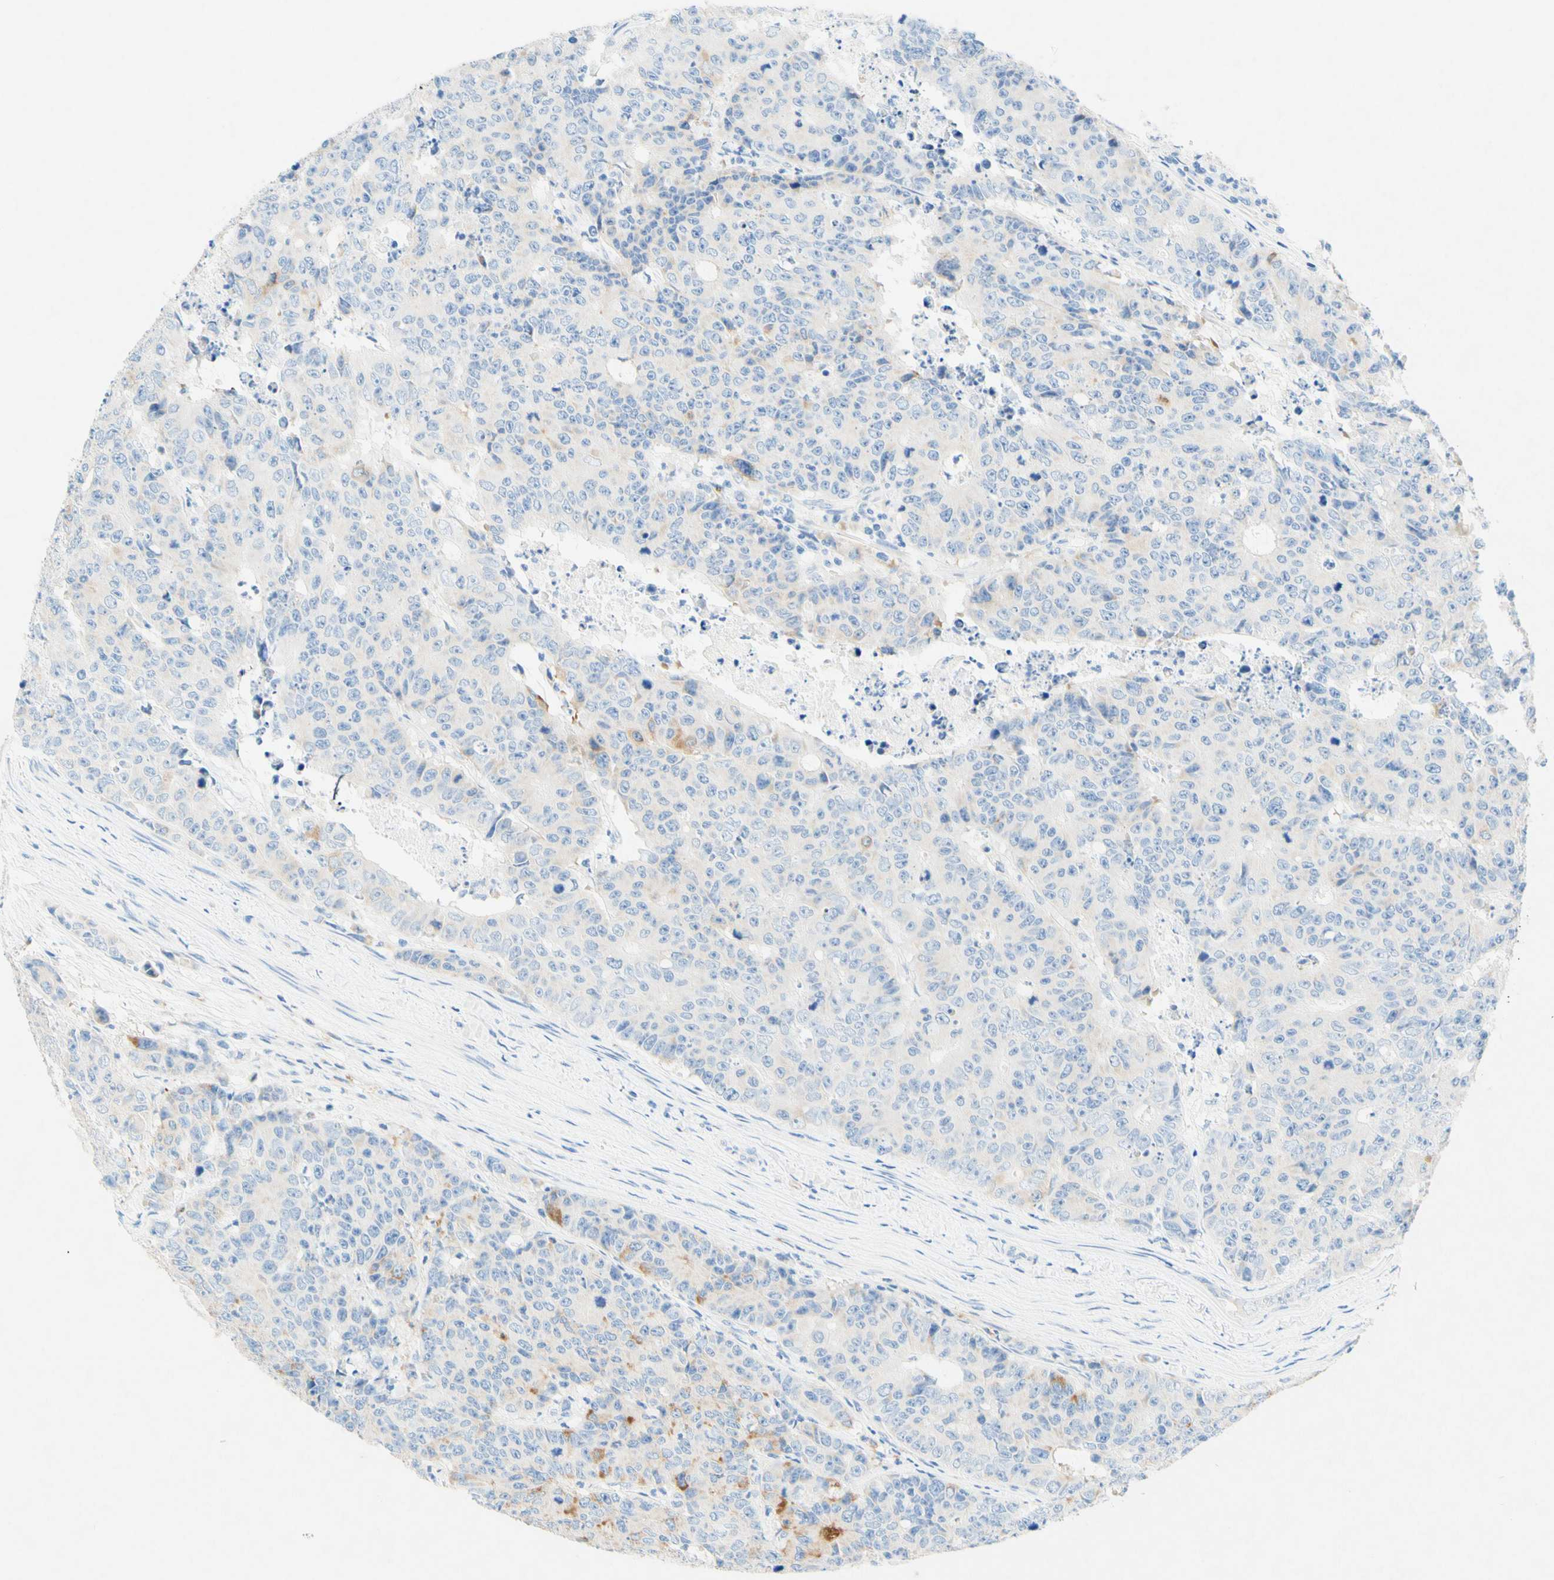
{"staining": {"intensity": "weak", "quantity": "<25%", "location": "cytoplasmic/membranous"}, "tissue": "colorectal cancer", "cell_type": "Tumor cells", "image_type": "cancer", "snomed": [{"axis": "morphology", "description": "Adenocarcinoma, NOS"}, {"axis": "topography", "description": "Colon"}], "caption": "This is a histopathology image of immunohistochemistry (IHC) staining of colorectal cancer, which shows no positivity in tumor cells. (Immunohistochemistry (ihc), brightfield microscopy, high magnification).", "gene": "SLC46A1", "patient": {"sex": "female", "age": 86}}